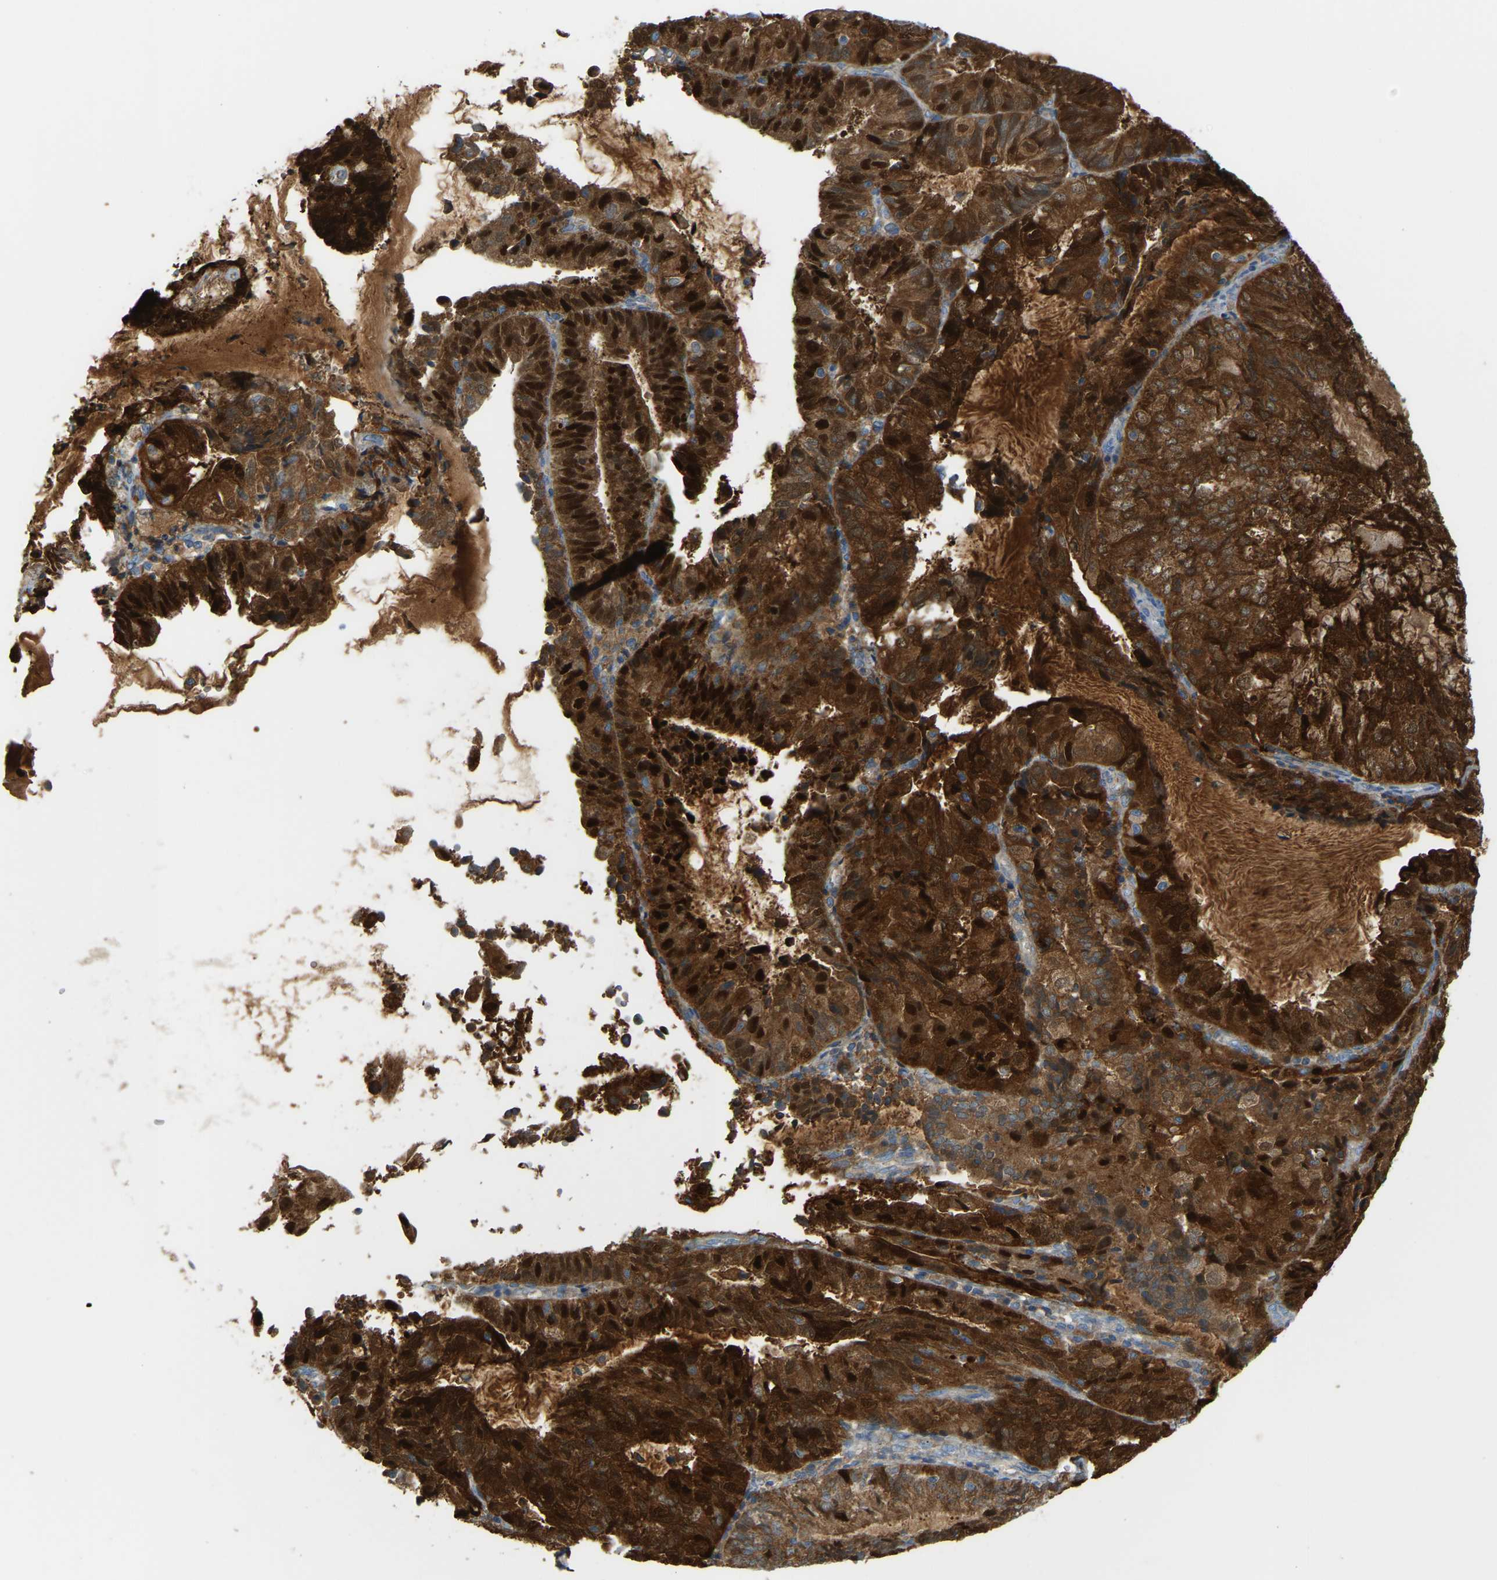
{"staining": {"intensity": "strong", "quantity": ">75%", "location": "cytoplasmic/membranous,nuclear"}, "tissue": "endometrial cancer", "cell_type": "Tumor cells", "image_type": "cancer", "snomed": [{"axis": "morphology", "description": "Adenocarcinoma, NOS"}, {"axis": "topography", "description": "Endometrium"}], "caption": "High-magnification brightfield microscopy of endometrial adenocarcinoma stained with DAB (brown) and counterstained with hematoxylin (blue). tumor cells exhibit strong cytoplasmic/membranous and nuclear expression is seen in about>75% of cells.", "gene": "GDA", "patient": {"sex": "female", "age": 81}}